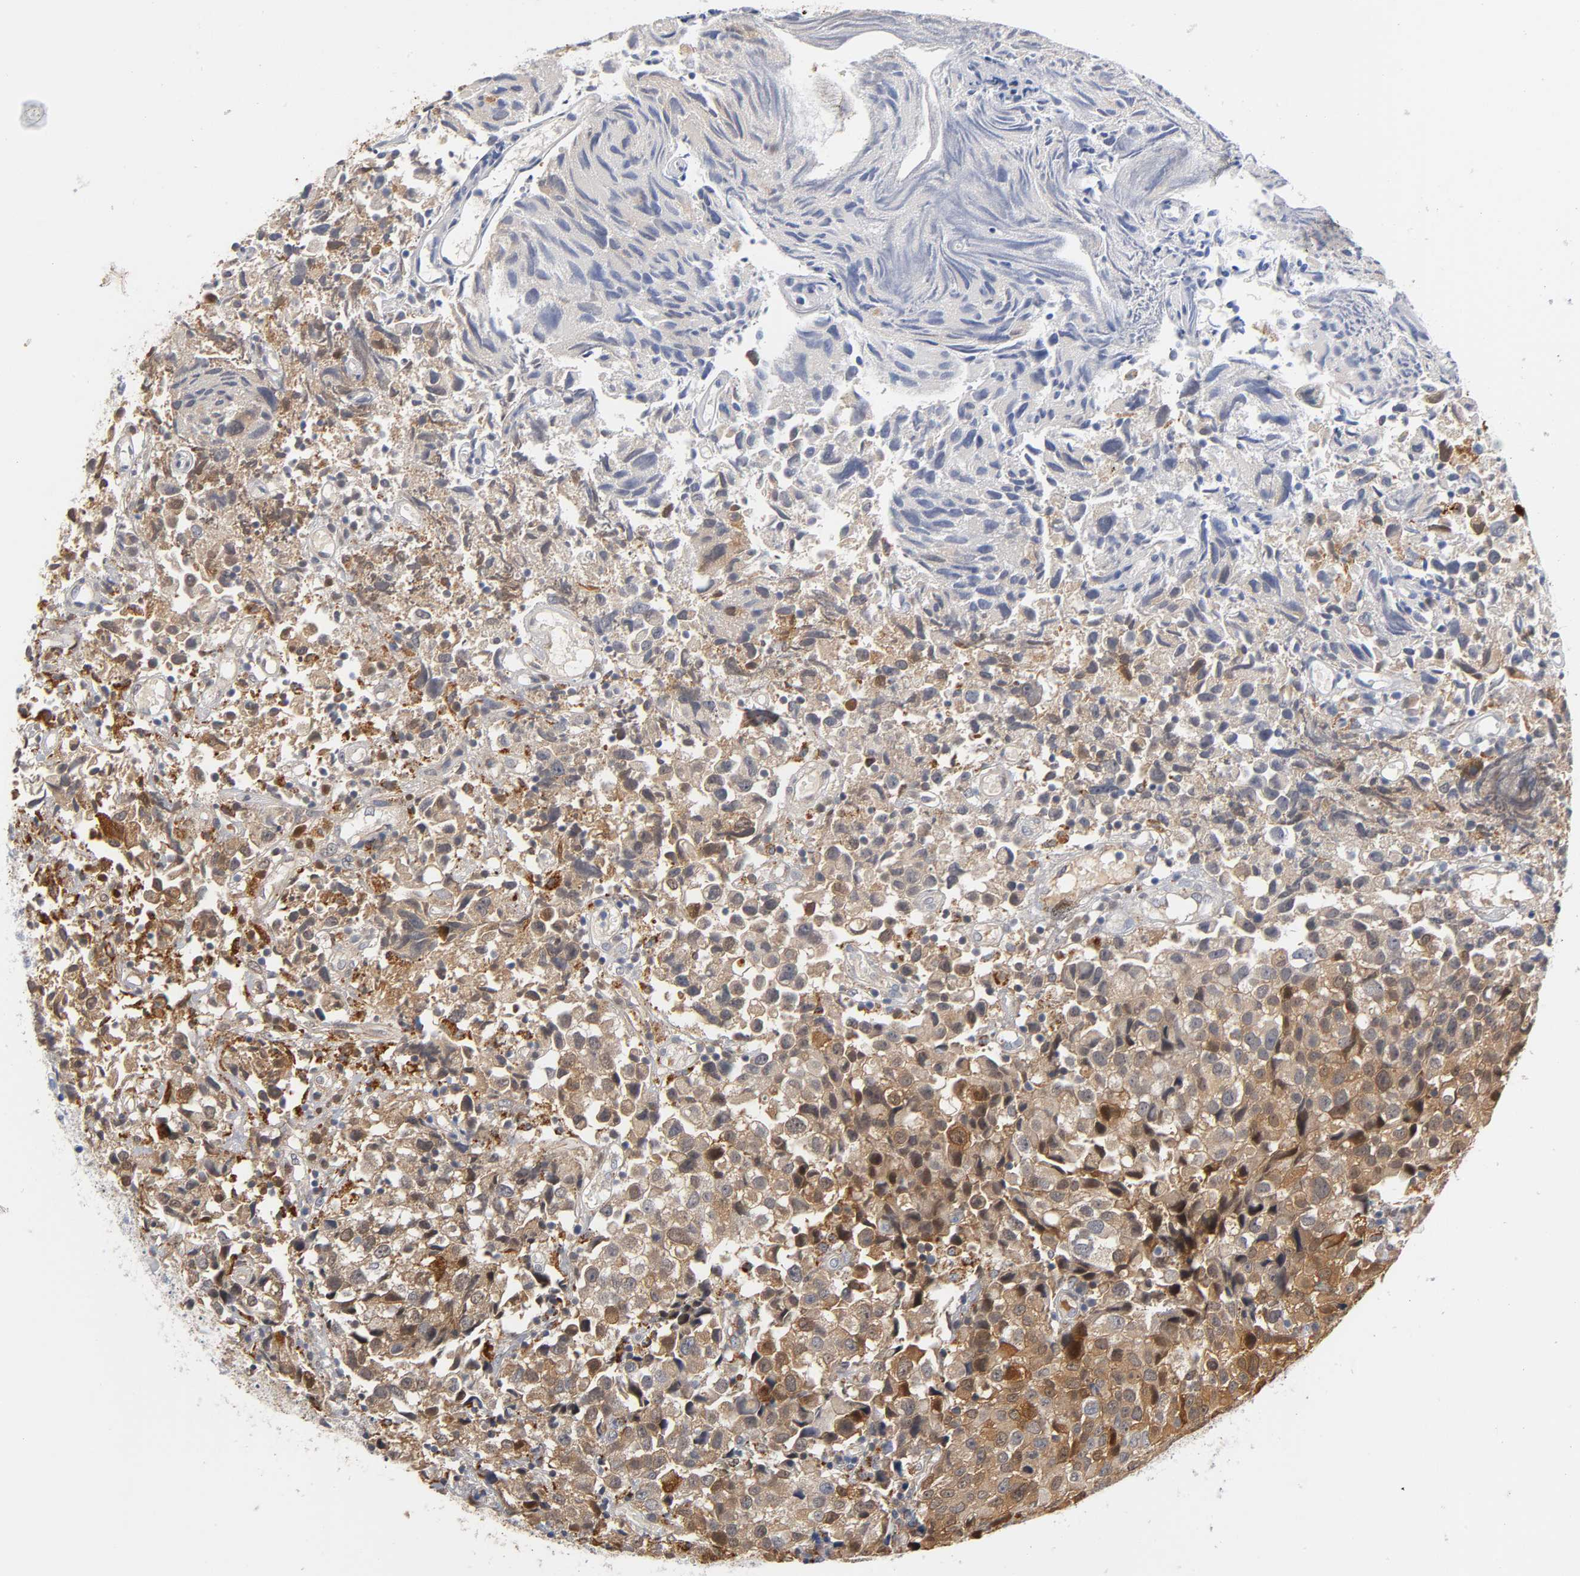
{"staining": {"intensity": "moderate", "quantity": ">75%", "location": "cytoplasmic/membranous,nuclear"}, "tissue": "urothelial cancer", "cell_type": "Tumor cells", "image_type": "cancer", "snomed": [{"axis": "morphology", "description": "Urothelial carcinoma, High grade"}, {"axis": "topography", "description": "Urinary bladder"}], "caption": "A micrograph of urothelial cancer stained for a protein shows moderate cytoplasmic/membranous and nuclear brown staining in tumor cells. The staining was performed using DAB to visualize the protein expression in brown, while the nuclei were stained in blue with hematoxylin (Magnification: 20x).", "gene": "ISG15", "patient": {"sex": "female", "age": 75}}